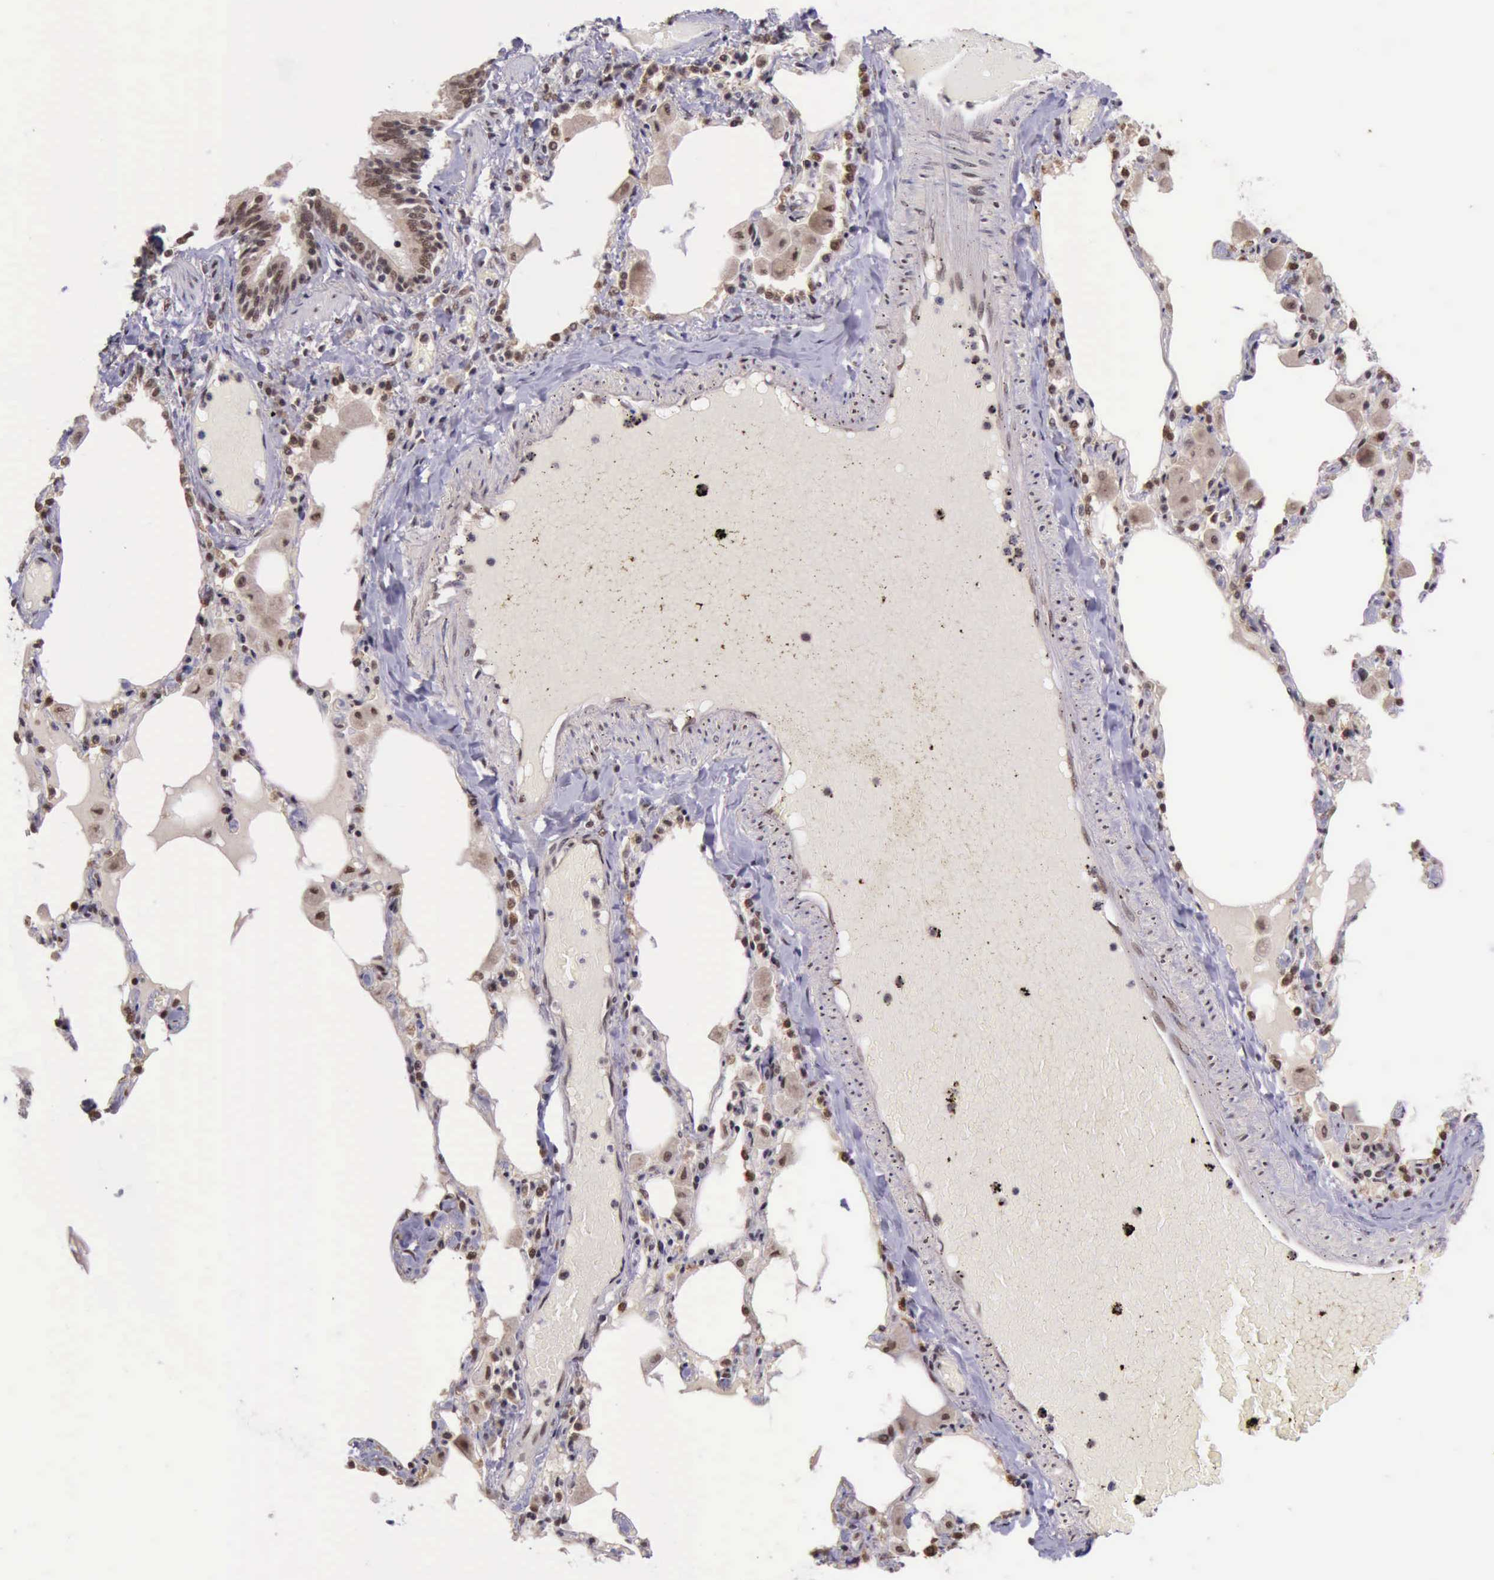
{"staining": {"intensity": "moderate", "quantity": ">75%", "location": "nuclear"}, "tissue": "bronchus", "cell_type": "Respiratory epithelial cells", "image_type": "normal", "snomed": [{"axis": "morphology", "description": "Normal tissue, NOS"}, {"axis": "morphology", "description": "Squamous cell carcinoma, NOS"}, {"axis": "topography", "description": "Bronchus"}, {"axis": "topography", "description": "Lung"}], "caption": "Immunohistochemical staining of benign human bronchus reveals medium levels of moderate nuclear staining in about >75% of respiratory epithelial cells.", "gene": "PRPF39", "patient": {"sex": "female", "age": 47}}